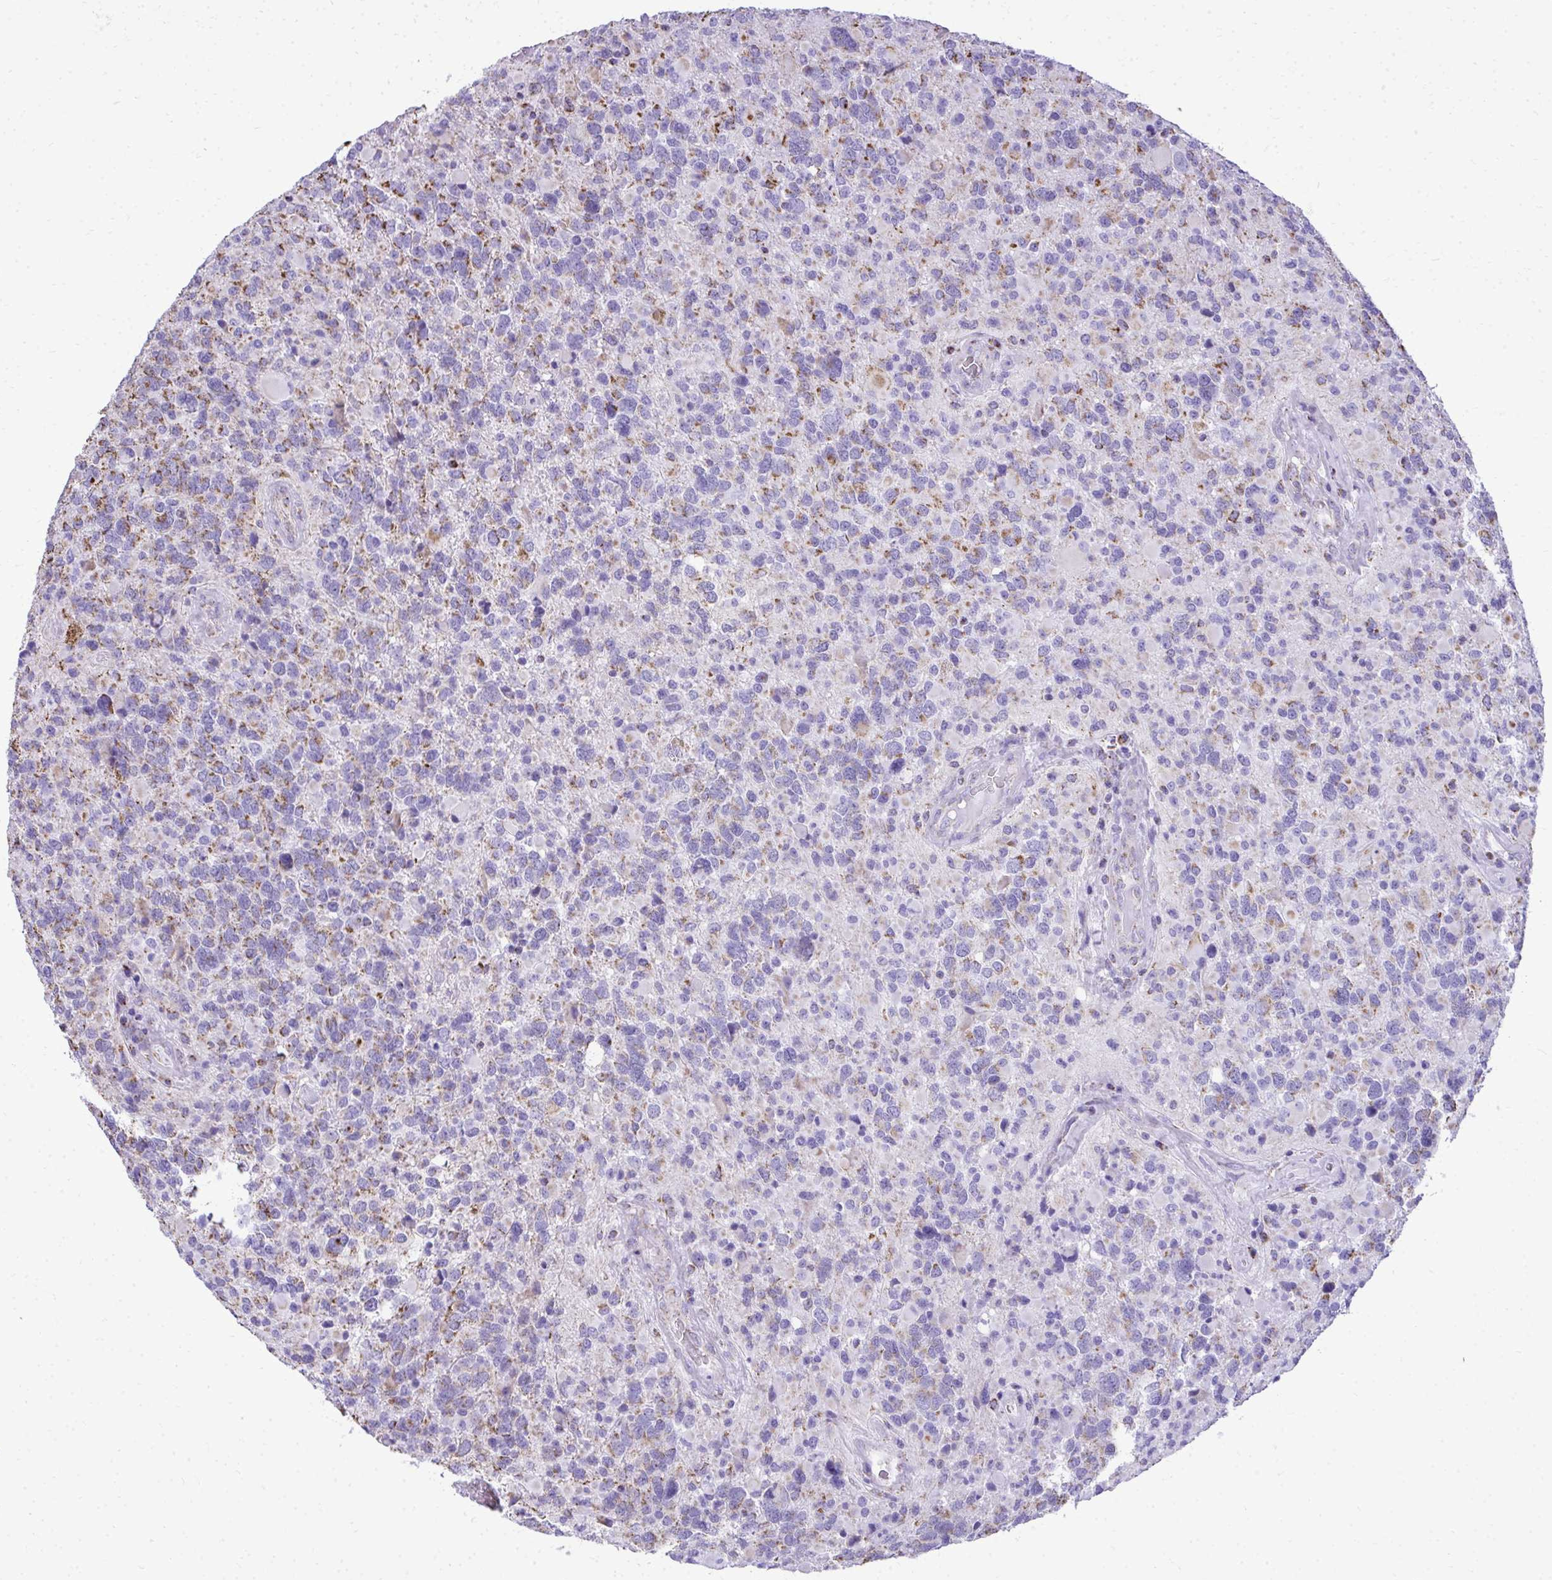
{"staining": {"intensity": "moderate", "quantity": "<25%", "location": "cytoplasmic/membranous"}, "tissue": "glioma", "cell_type": "Tumor cells", "image_type": "cancer", "snomed": [{"axis": "morphology", "description": "Glioma, malignant, High grade"}, {"axis": "topography", "description": "Brain"}], "caption": "A histopathology image of high-grade glioma (malignant) stained for a protein demonstrates moderate cytoplasmic/membranous brown staining in tumor cells.", "gene": "MPZL2", "patient": {"sex": "female", "age": 40}}